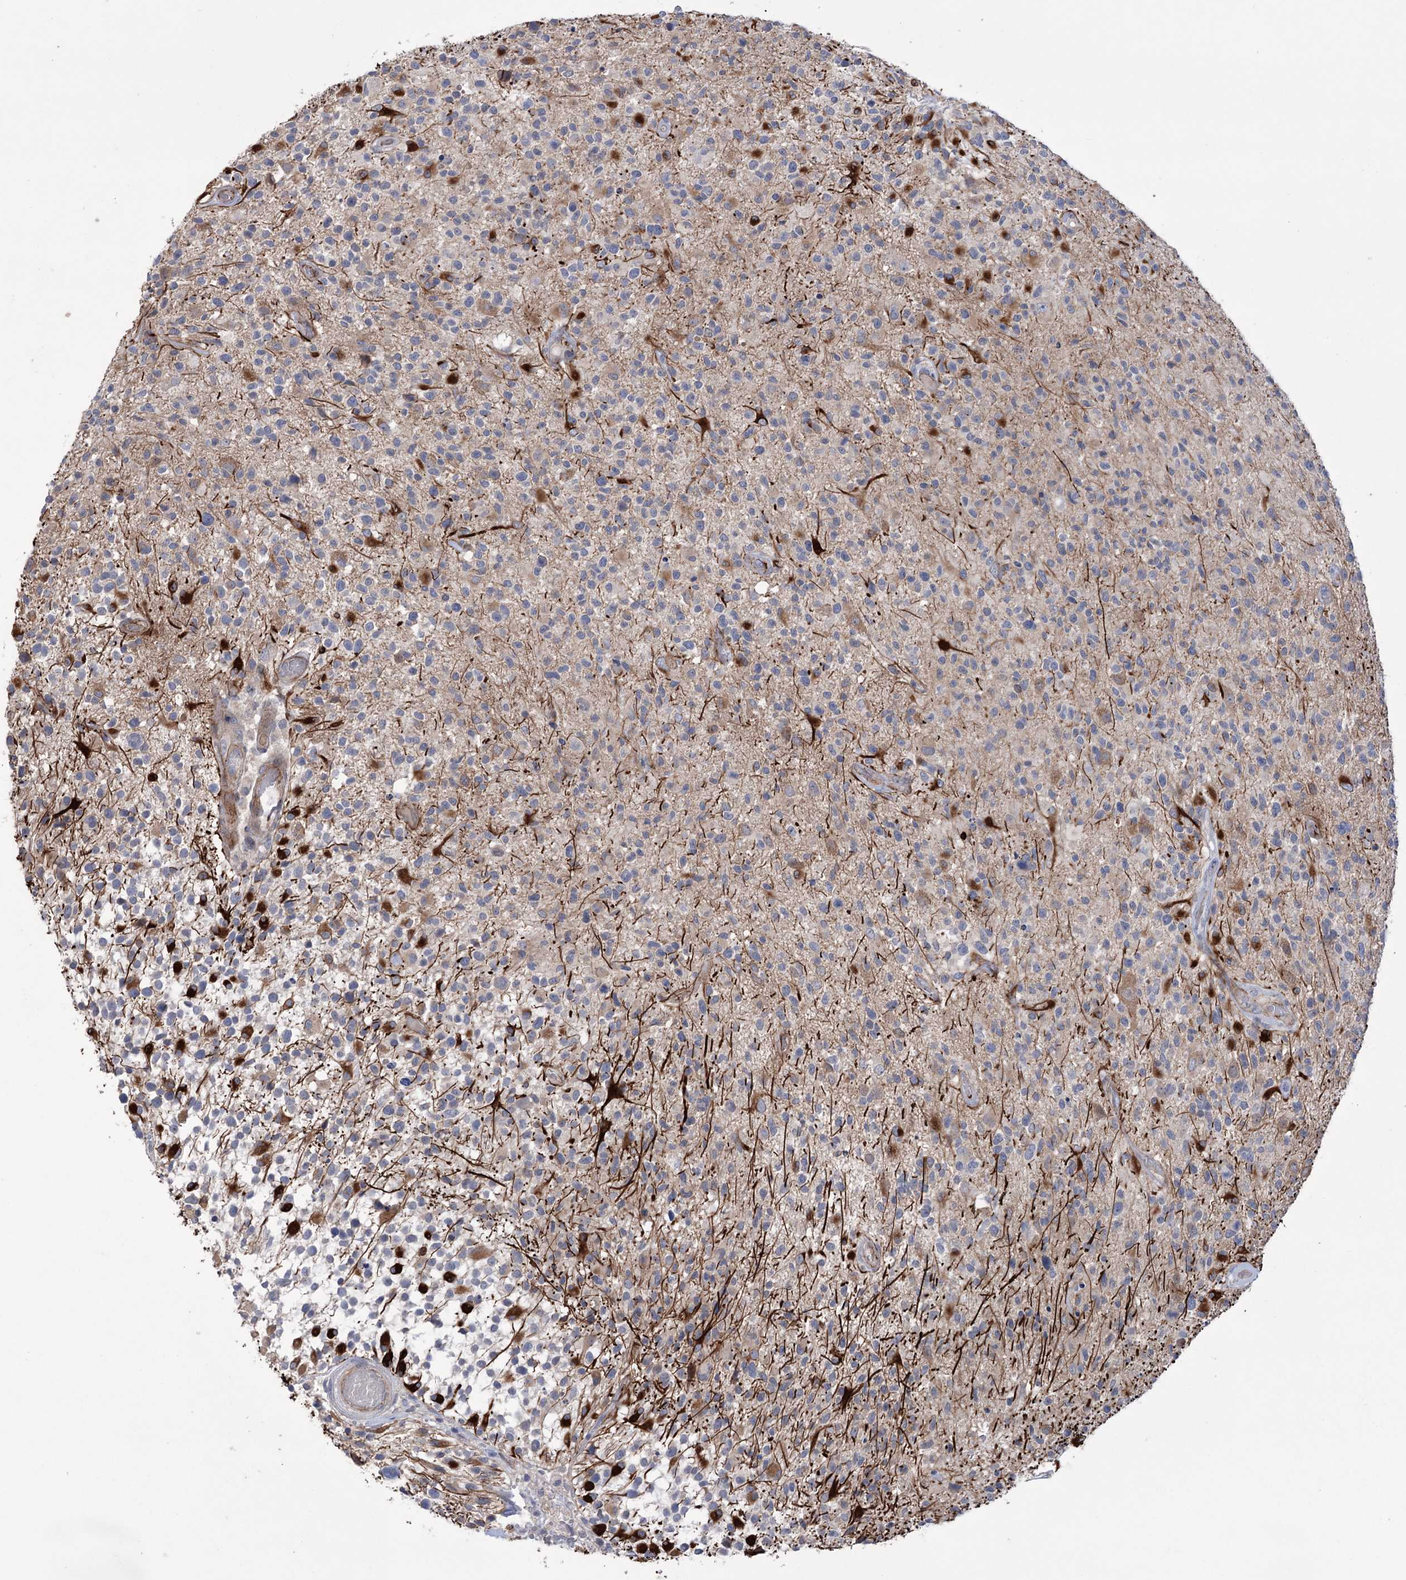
{"staining": {"intensity": "strong", "quantity": "<25%", "location": "cytoplasmic/membranous"}, "tissue": "glioma", "cell_type": "Tumor cells", "image_type": "cancer", "snomed": [{"axis": "morphology", "description": "Glioma, malignant, High grade"}, {"axis": "morphology", "description": "Glioblastoma, NOS"}, {"axis": "topography", "description": "Brain"}], "caption": "DAB (3,3'-diaminobenzidine) immunohistochemical staining of glioma demonstrates strong cytoplasmic/membranous protein positivity in approximately <25% of tumor cells.", "gene": "TRIM71", "patient": {"sex": "male", "age": 60}}